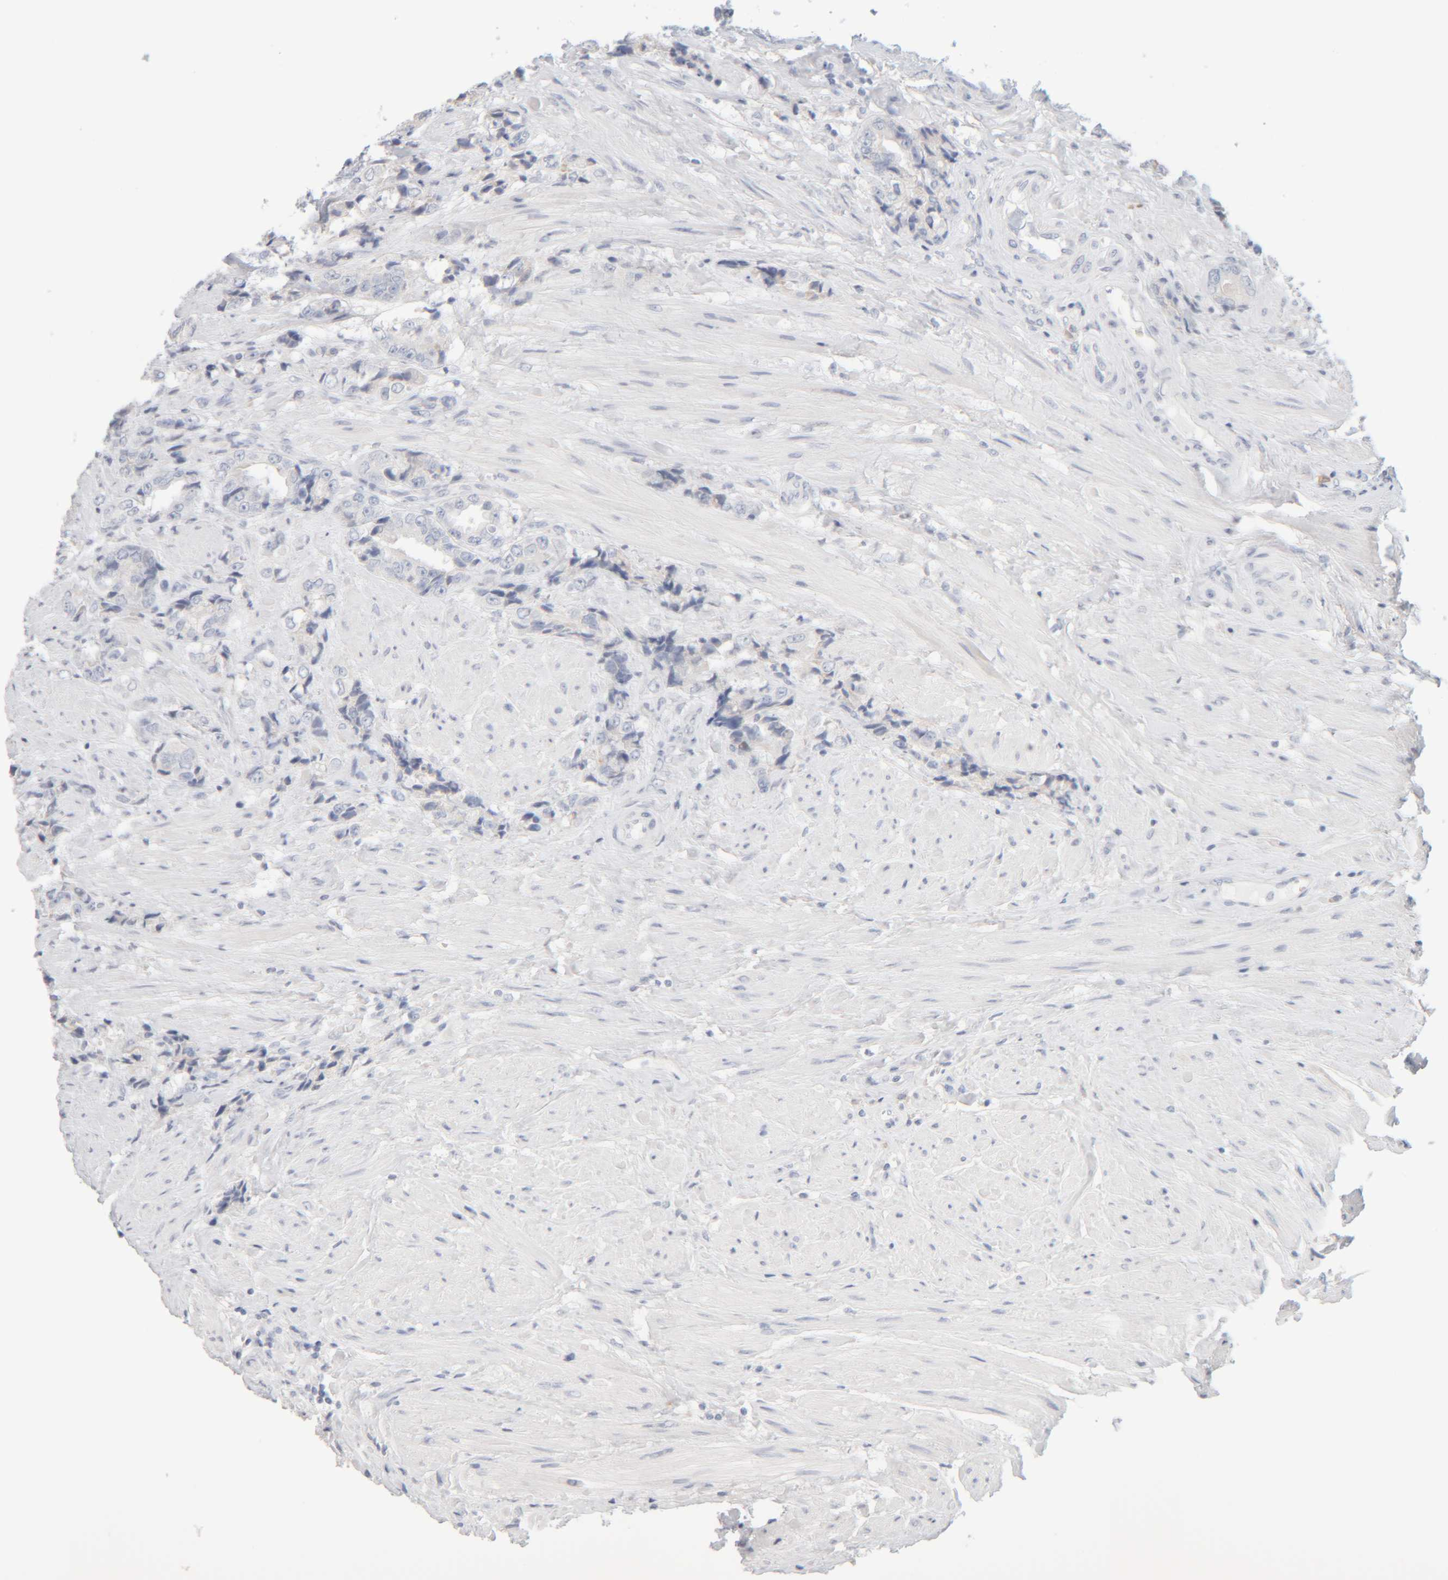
{"staining": {"intensity": "negative", "quantity": "none", "location": "none"}, "tissue": "prostate cancer", "cell_type": "Tumor cells", "image_type": "cancer", "snomed": [{"axis": "morphology", "description": "Adenocarcinoma, High grade"}, {"axis": "topography", "description": "Prostate"}], "caption": "Tumor cells are negative for brown protein staining in high-grade adenocarcinoma (prostate).", "gene": "RIDA", "patient": {"sex": "male", "age": 61}}